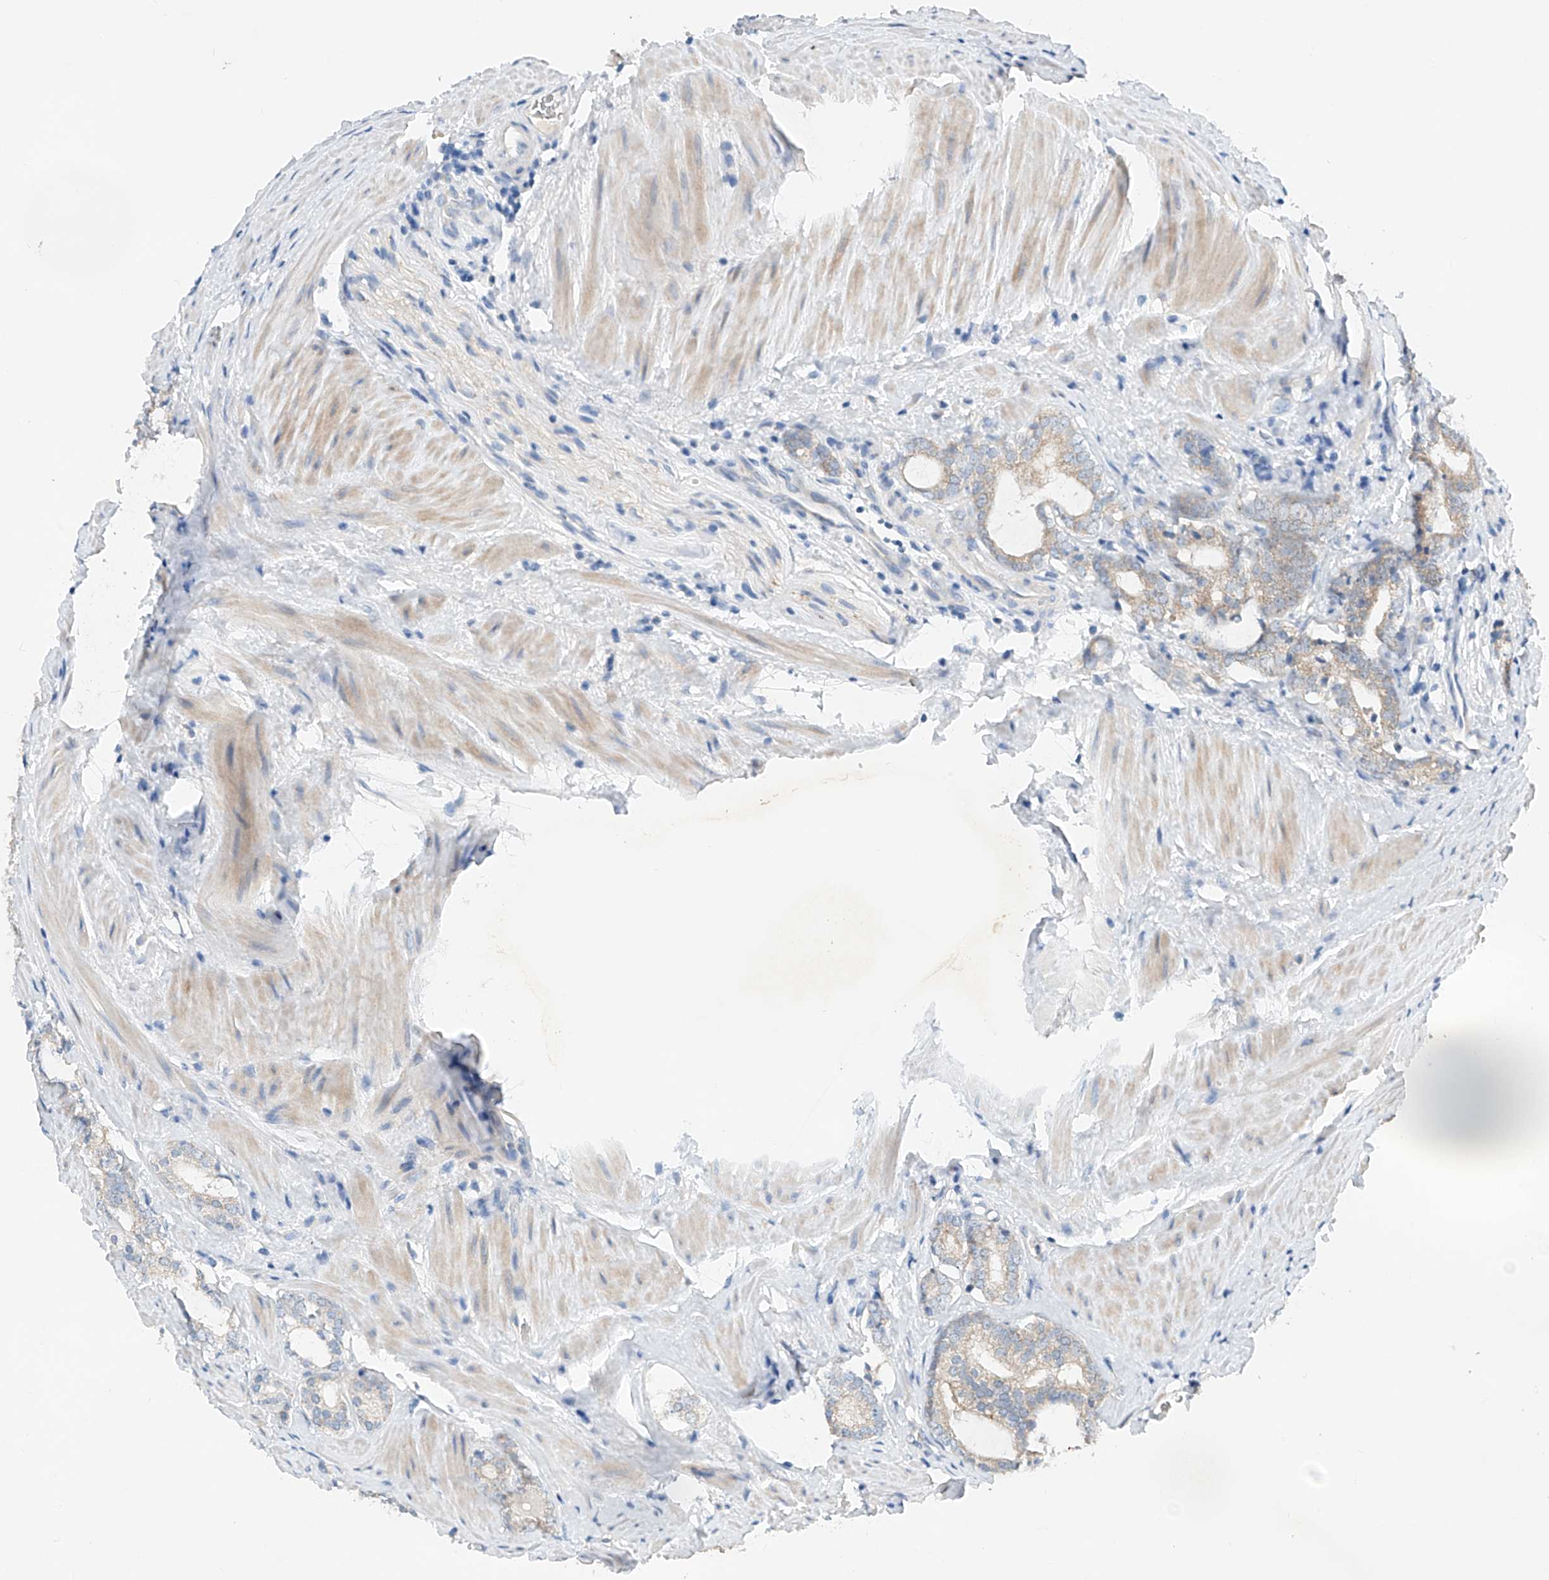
{"staining": {"intensity": "weak", "quantity": ">75%", "location": "cytoplasmic/membranous"}, "tissue": "prostate cancer", "cell_type": "Tumor cells", "image_type": "cancer", "snomed": [{"axis": "morphology", "description": "Adenocarcinoma, High grade"}, {"axis": "topography", "description": "Prostate"}], "caption": "Protein analysis of prostate cancer tissue reveals weak cytoplasmic/membranous positivity in about >75% of tumor cells.", "gene": "GPC4", "patient": {"sex": "male", "age": 63}}